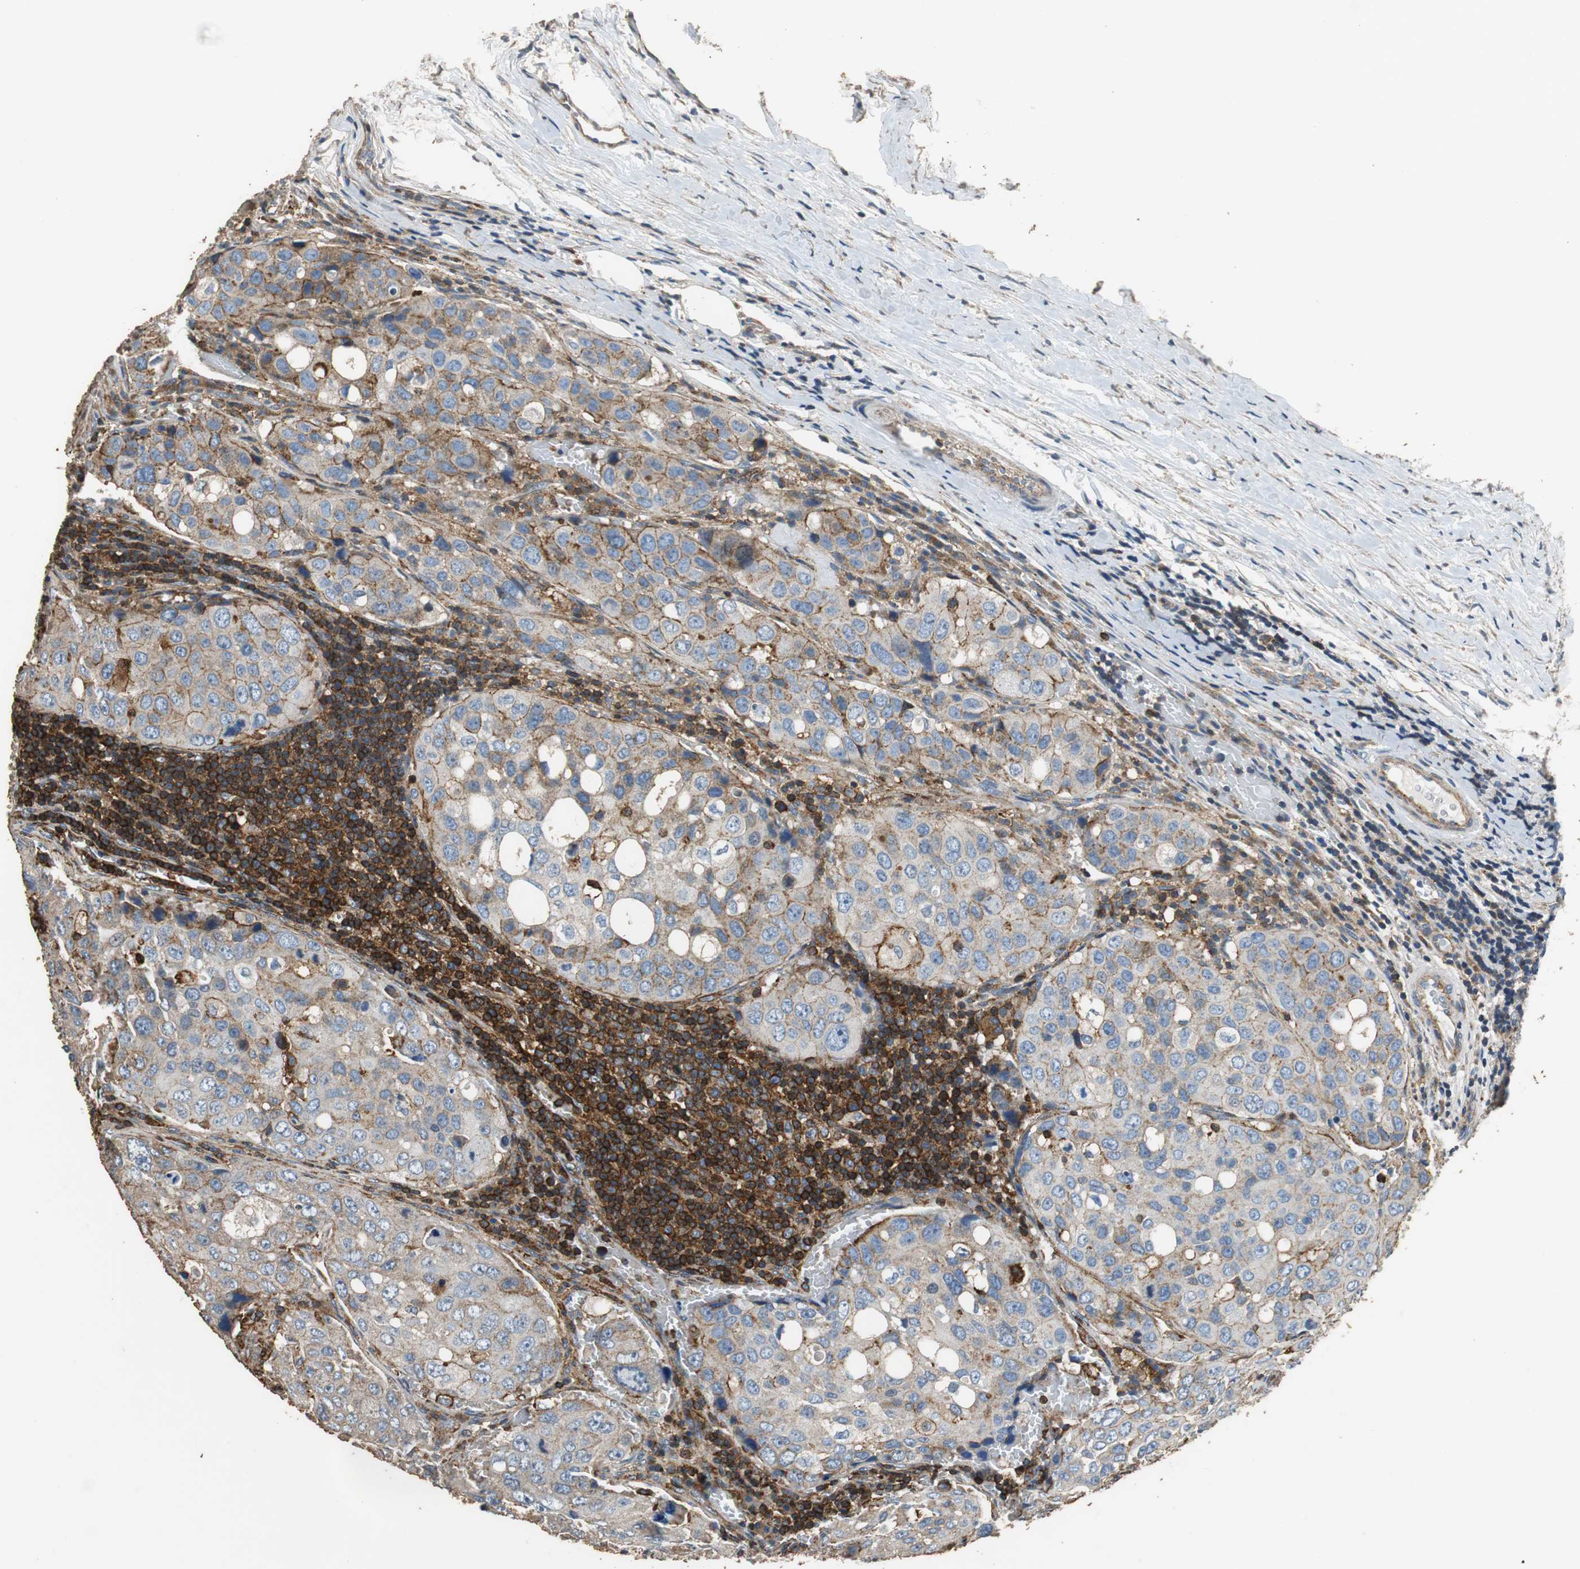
{"staining": {"intensity": "weak", "quantity": ">75%", "location": "cytoplasmic/membranous"}, "tissue": "urothelial cancer", "cell_type": "Tumor cells", "image_type": "cancer", "snomed": [{"axis": "morphology", "description": "Urothelial carcinoma, High grade"}, {"axis": "topography", "description": "Lymph node"}, {"axis": "topography", "description": "Urinary bladder"}], "caption": "Brown immunohistochemical staining in human high-grade urothelial carcinoma displays weak cytoplasmic/membranous staining in about >75% of tumor cells. Nuclei are stained in blue.", "gene": "PRKRA", "patient": {"sex": "male", "age": 51}}